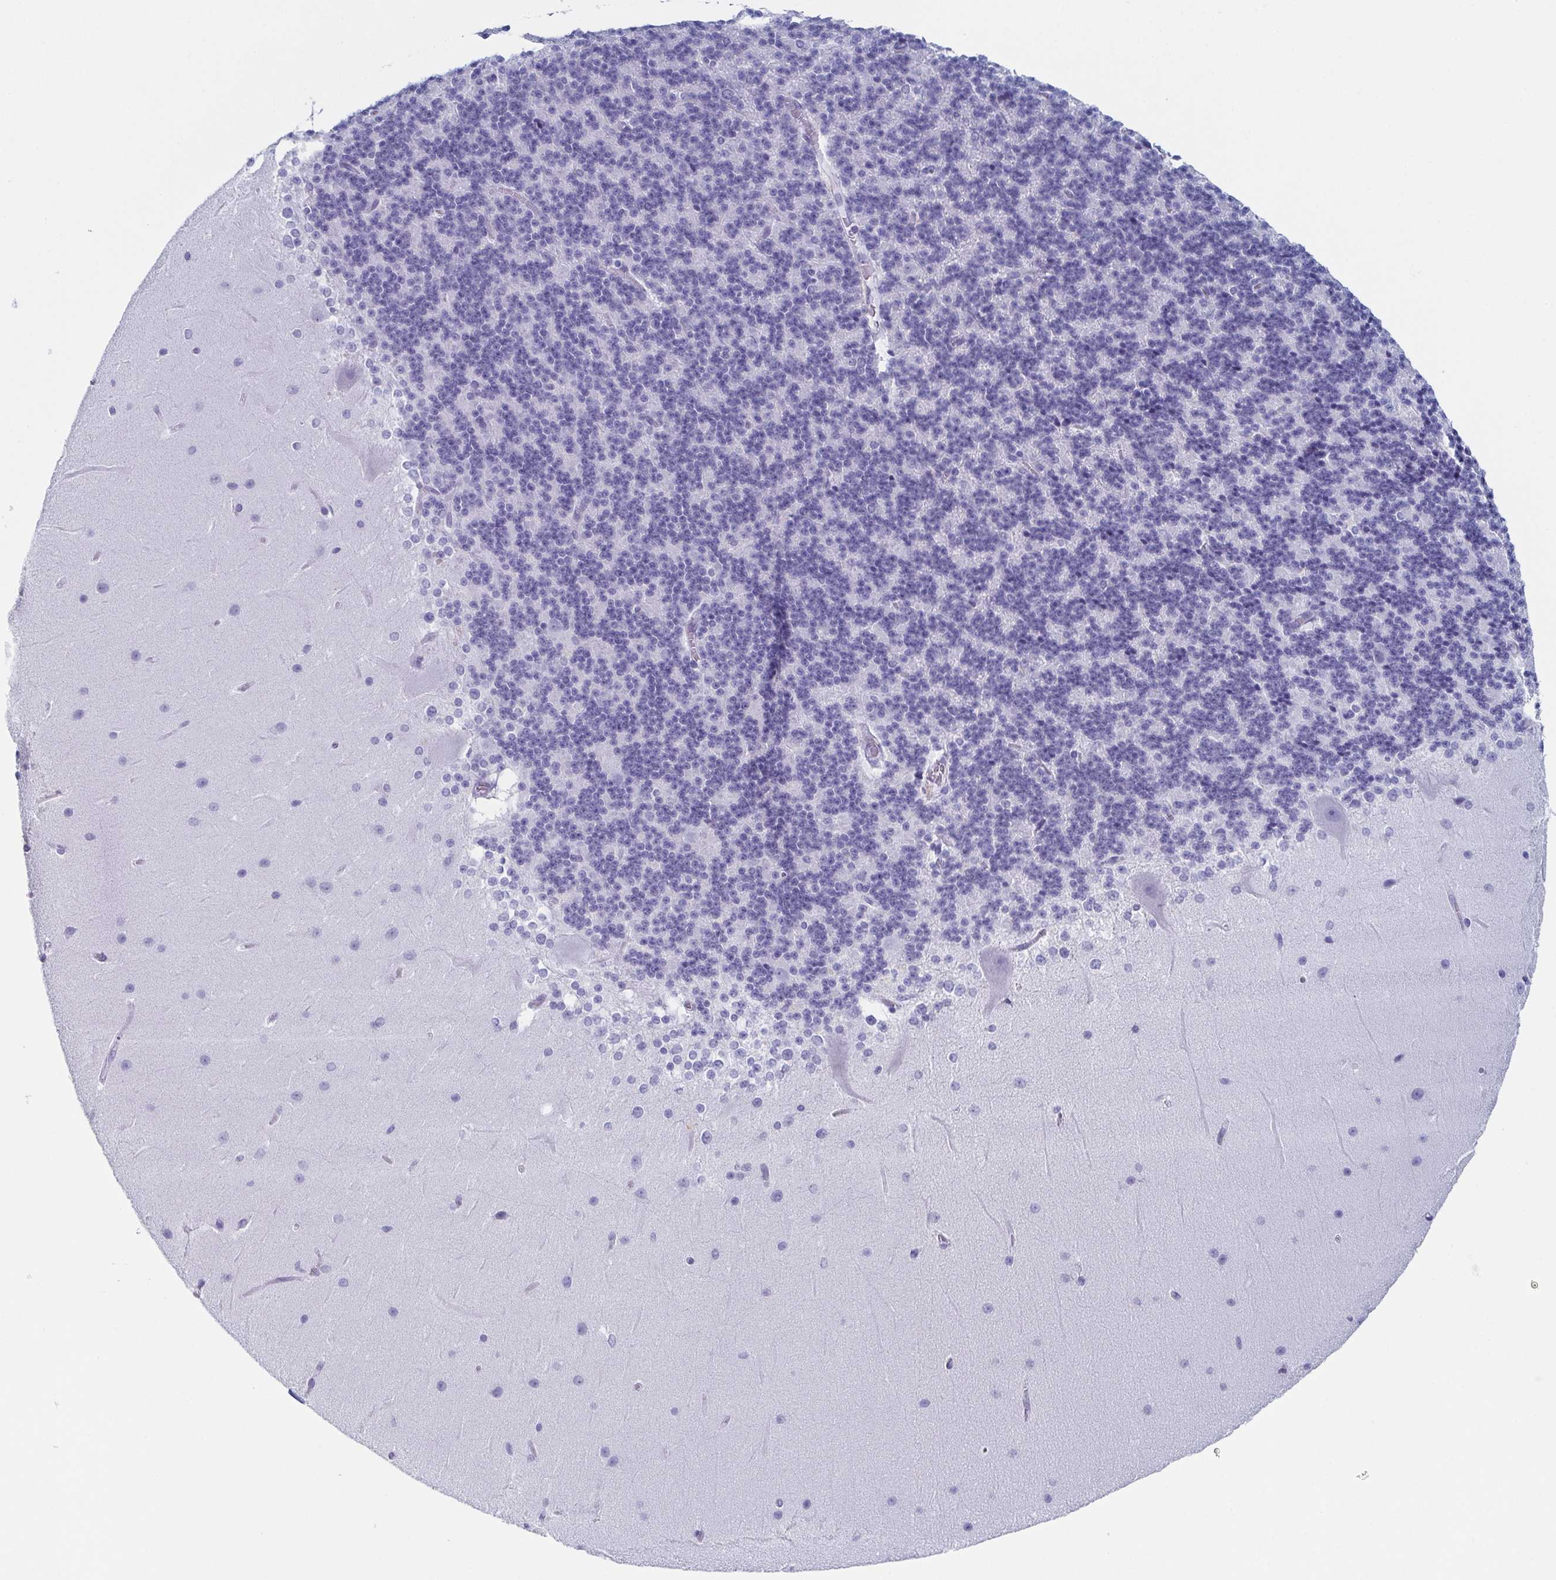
{"staining": {"intensity": "negative", "quantity": "none", "location": "none"}, "tissue": "cerebellum", "cell_type": "Cells in granular layer", "image_type": "normal", "snomed": [{"axis": "morphology", "description": "Normal tissue, NOS"}, {"axis": "topography", "description": "Cerebellum"}], "caption": "Micrograph shows no protein expression in cells in granular layer of benign cerebellum.", "gene": "LYRM2", "patient": {"sex": "female", "age": 19}}